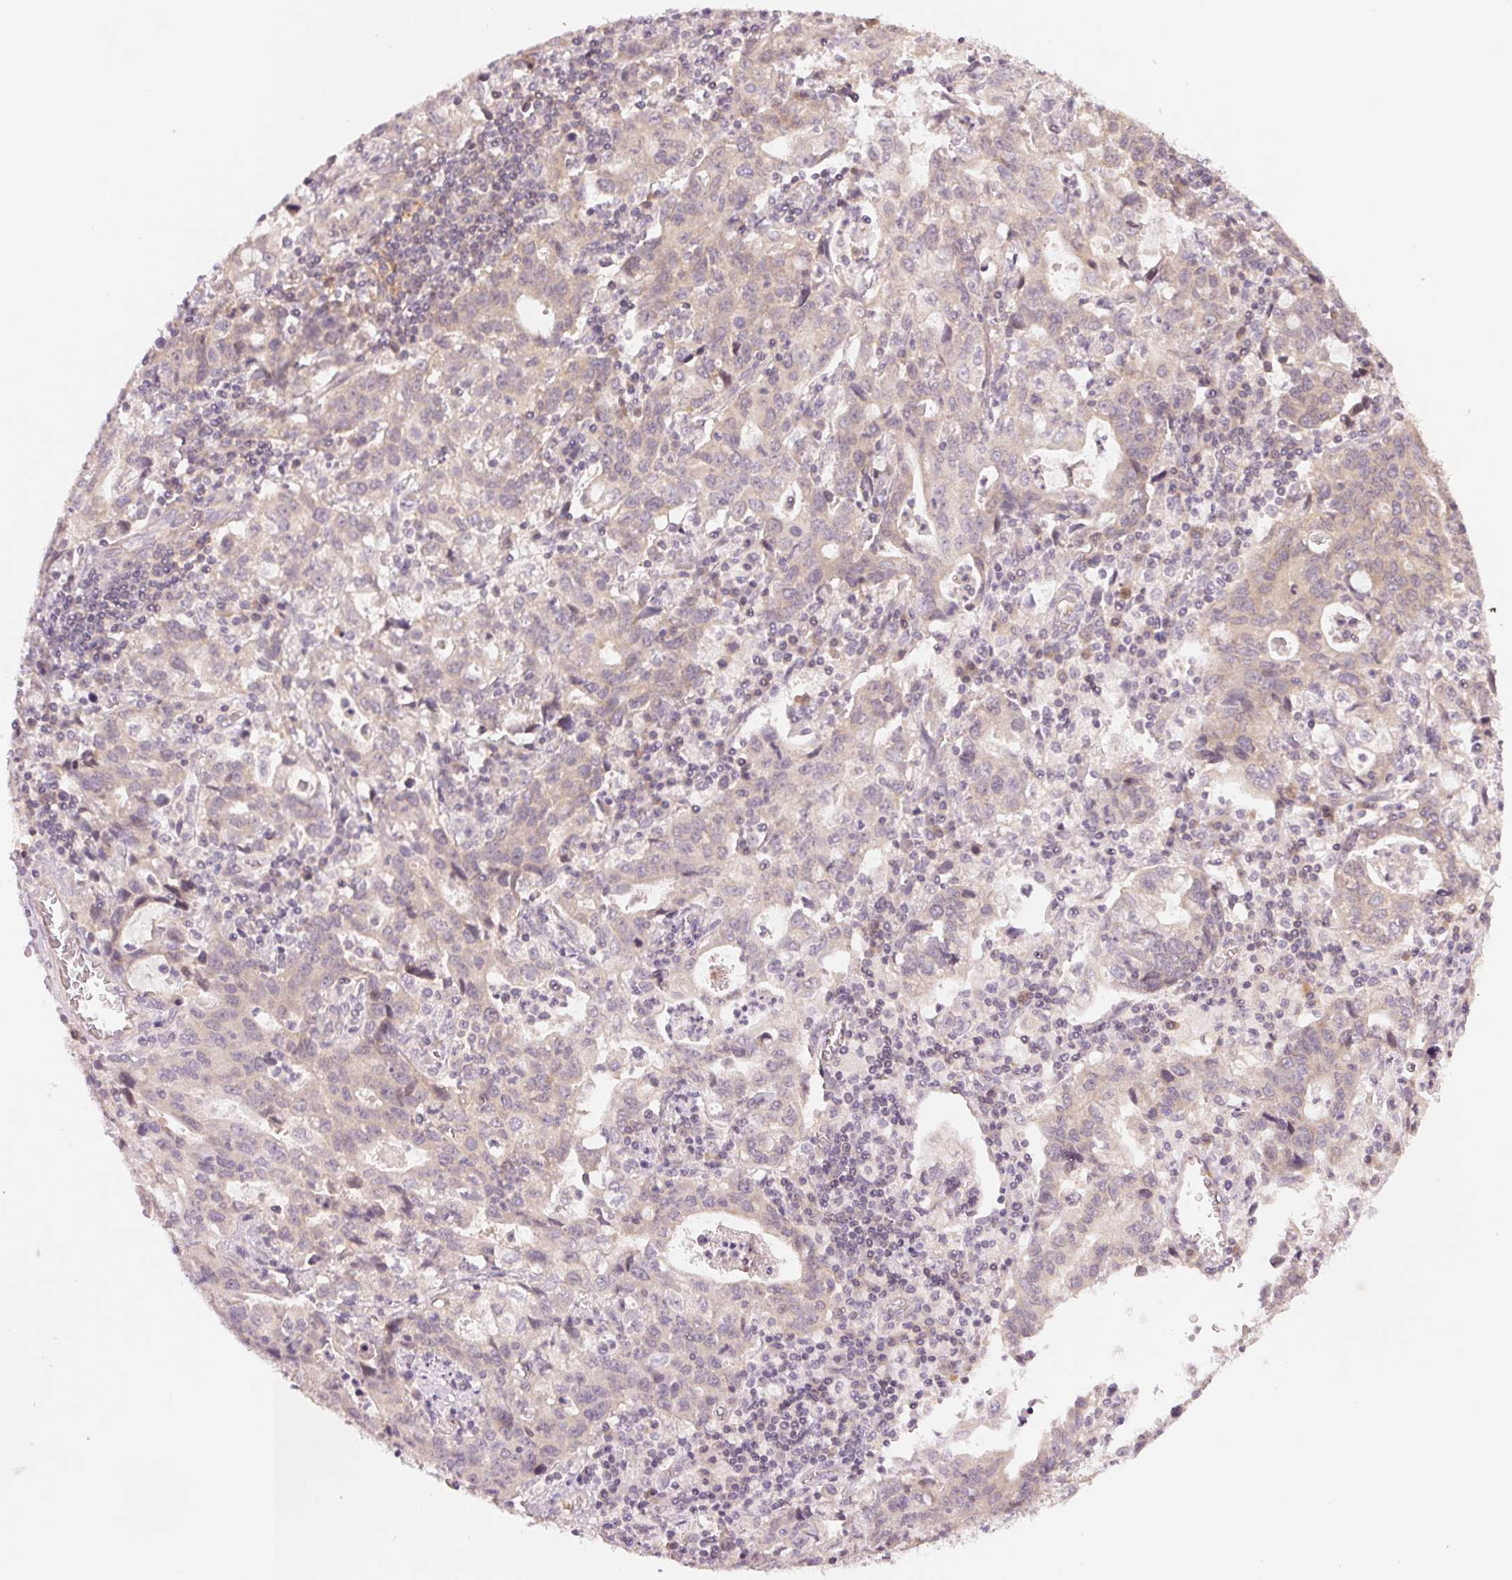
{"staining": {"intensity": "weak", "quantity": "<25%", "location": "cytoplasmic/membranous"}, "tissue": "stomach cancer", "cell_type": "Tumor cells", "image_type": "cancer", "snomed": [{"axis": "morphology", "description": "Adenocarcinoma, NOS"}, {"axis": "topography", "description": "Stomach, upper"}], "caption": "High power microscopy histopathology image of an immunohistochemistry (IHC) image of adenocarcinoma (stomach), revealing no significant expression in tumor cells.", "gene": "BNIP5", "patient": {"sex": "male", "age": 85}}